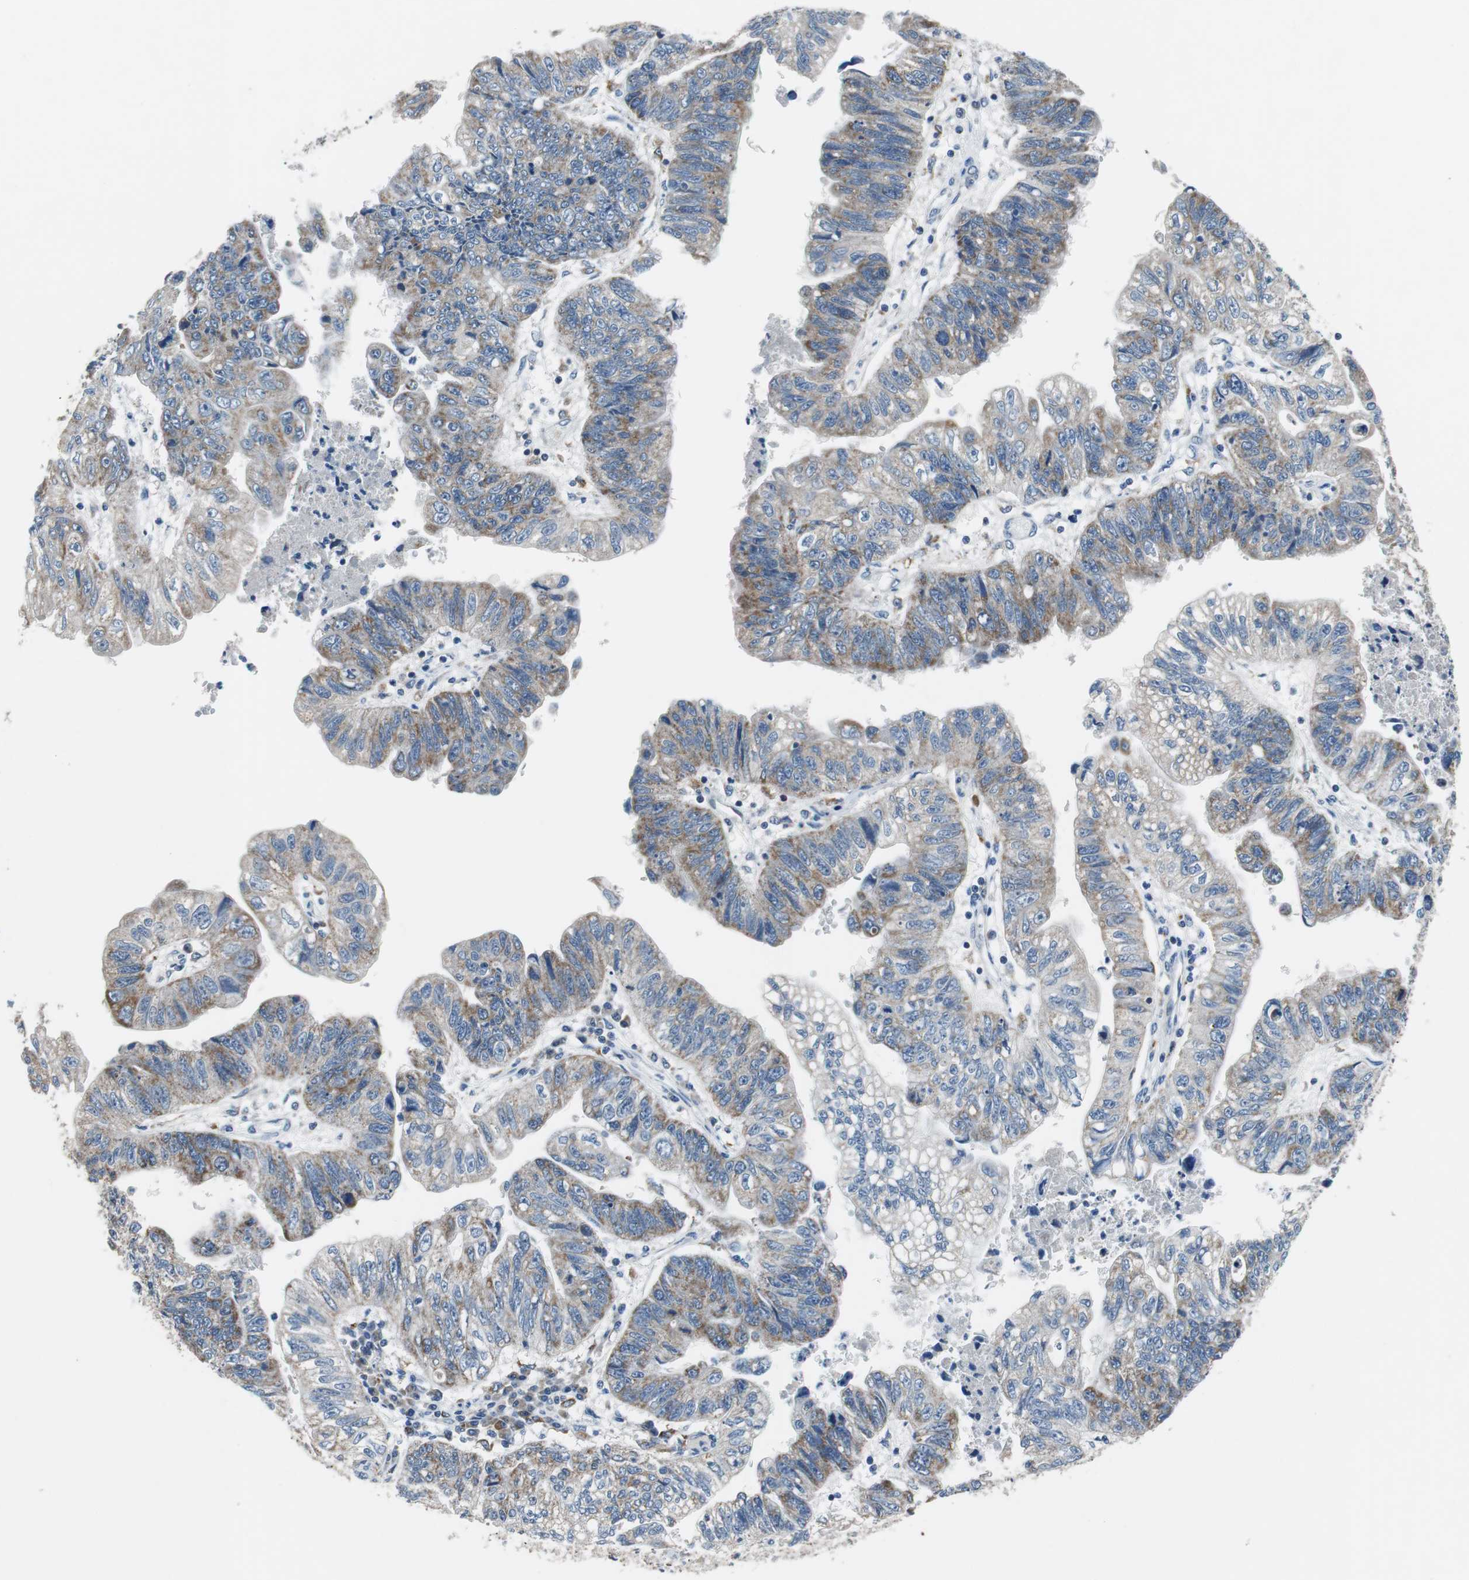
{"staining": {"intensity": "moderate", "quantity": "25%-75%", "location": "cytoplasmic/membranous"}, "tissue": "stomach cancer", "cell_type": "Tumor cells", "image_type": "cancer", "snomed": [{"axis": "morphology", "description": "Adenocarcinoma, NOS"}, {"axis": "topography", "description": "Stomach"}], "caption": "IHC of stomach cancer displays medium levels of moderate cytoplasmic/membranous expression in about 25%-75% of tumor cells.", "gene": "NLGN1", "patient": {"sex": "male", "age": 59}}